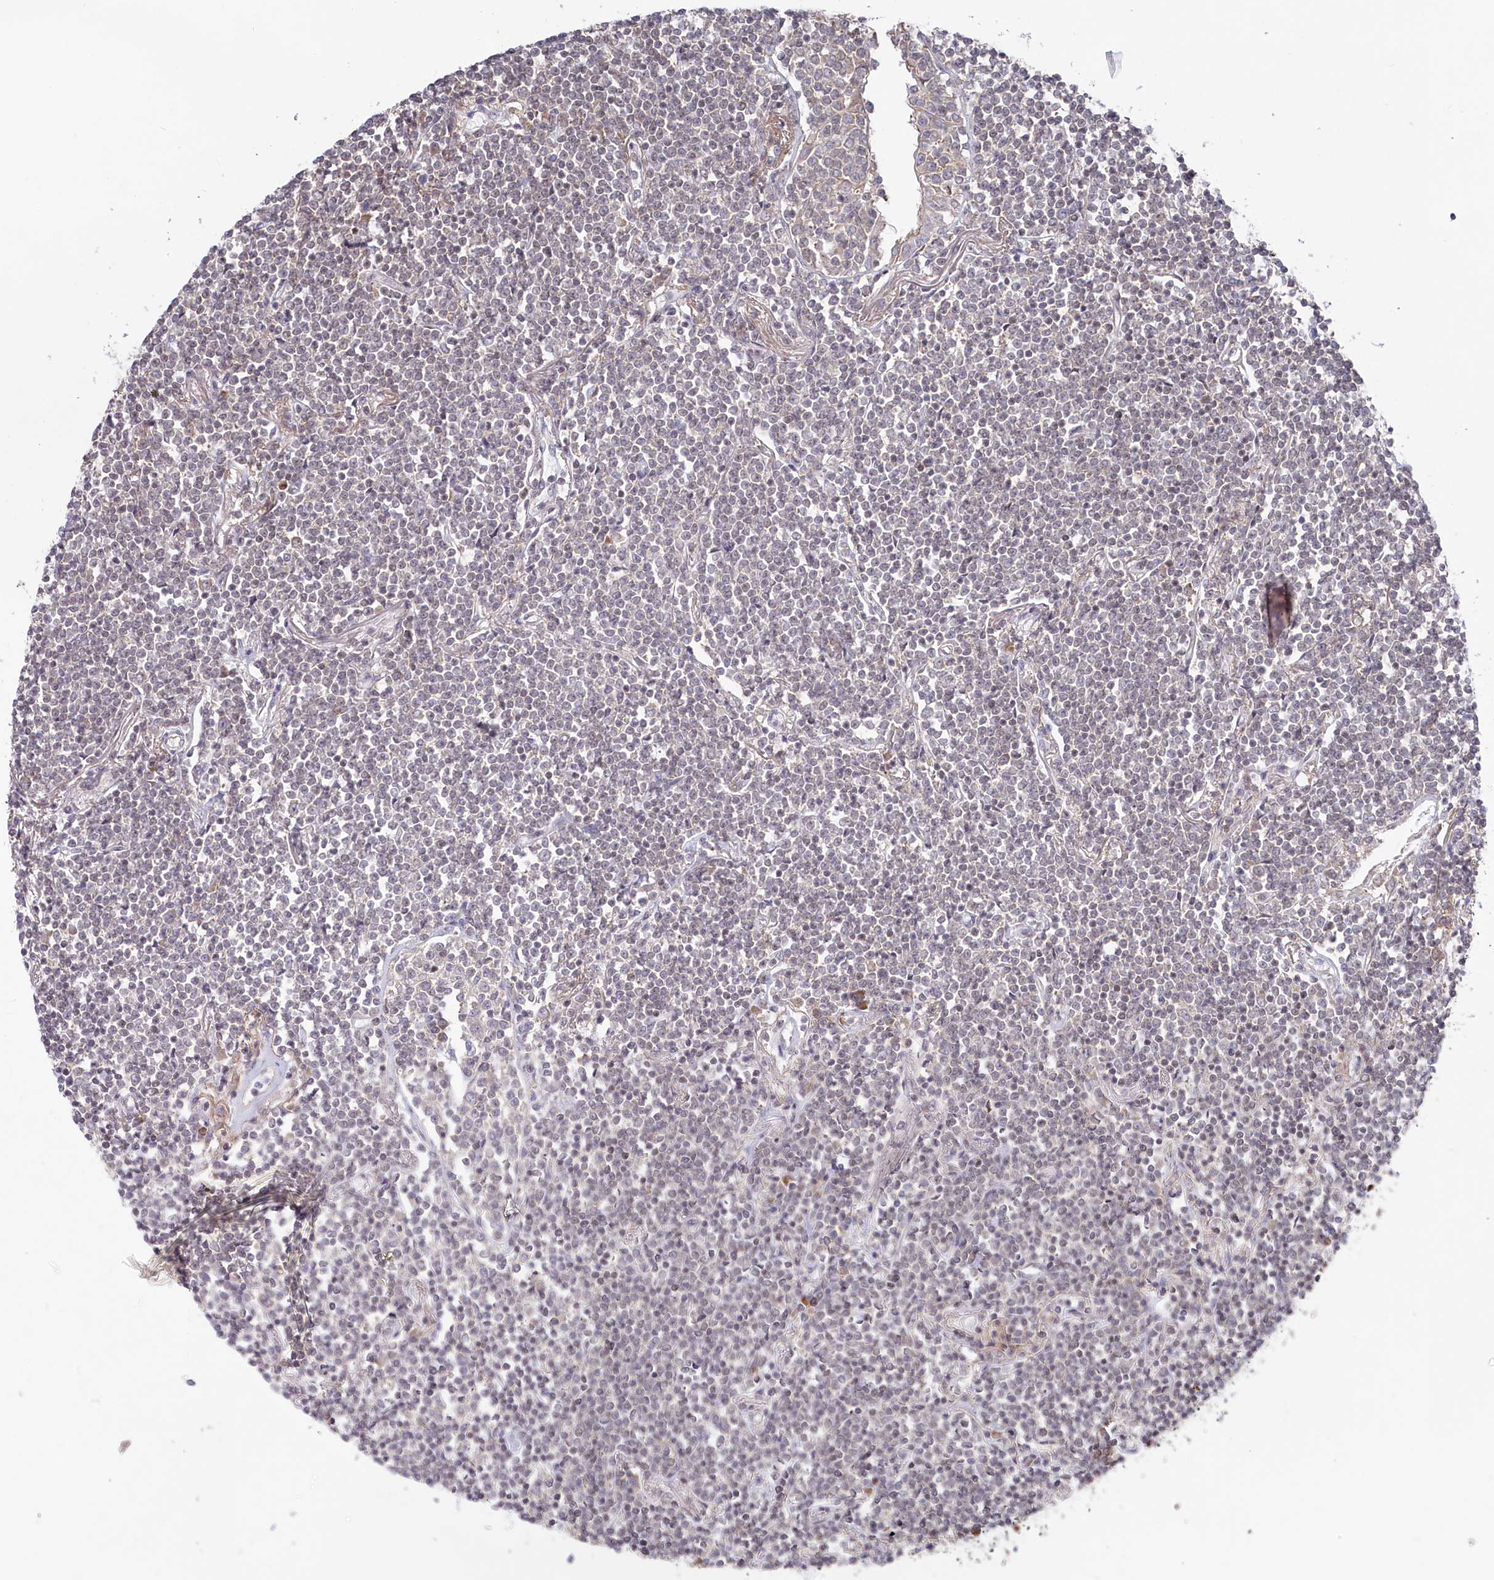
{"staining": {"intensity": "negative", "quantity": "none", "location": "none"}, "tissue": "lymphoma", "cell_type": "Tumor cells", "image_type": "cancer", "snomed": [{"axis": "morphology", "description": "Malignant lymphoma, non-Hodgkin's type, Low grade"}, {"axis": "topography", "description": "Lung"}], "caption": "Human lymphoma stained for a protein using immunohistochemistry exhibits no staining in tumor cells.", "gene": "CGGBP1", "patient": {"sex": "female", "age": 71}}